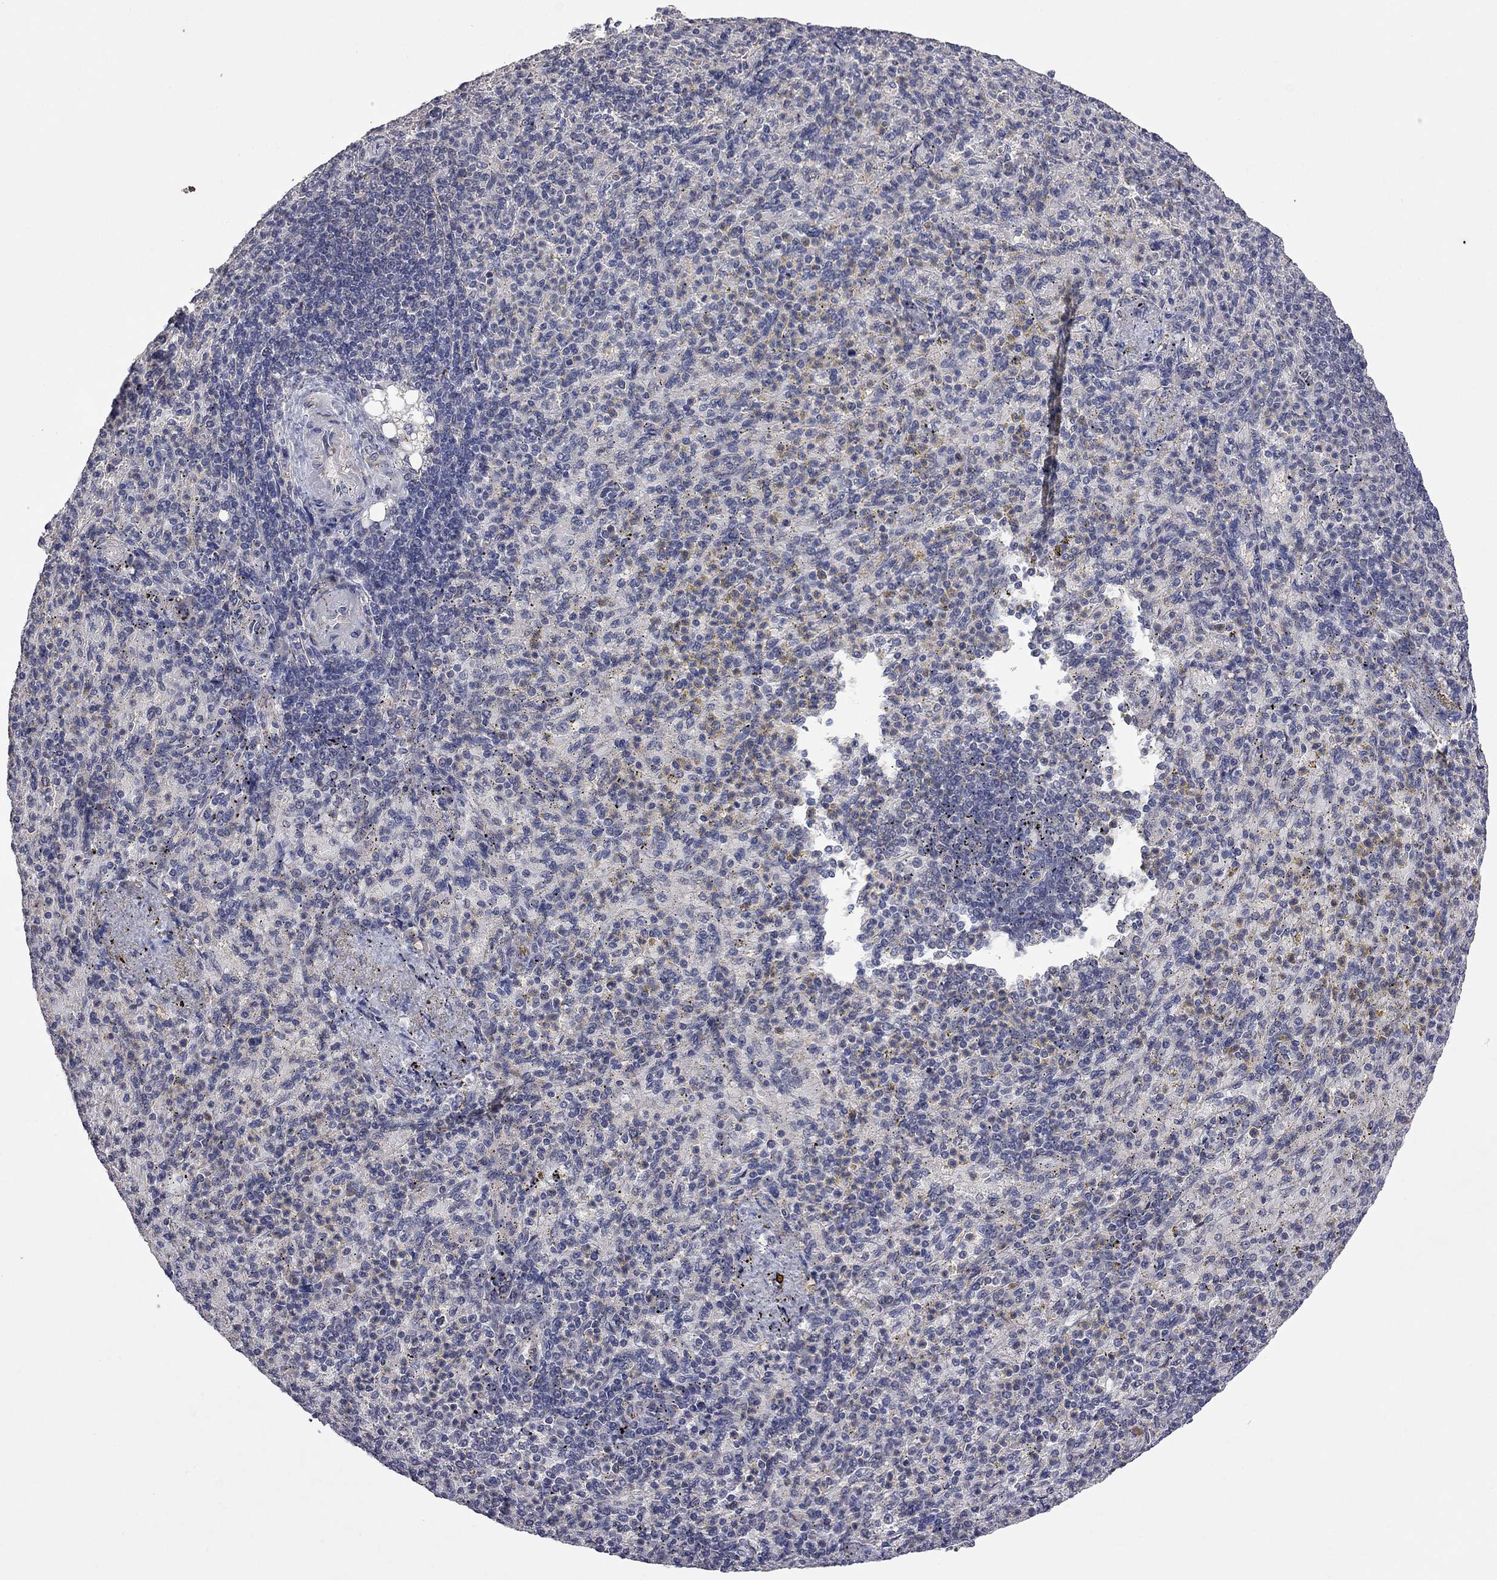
{"staining": {"intensity": "weak", "quantity": "<25%", "location": "cytoplasmic/membranous"}, "tissue": "spleen", "cell_type": "Cells in red pulp", "image_type": "normal", "snomed": [{"axis": "morphology", "description": "Normal tissue, NOS"}, {"axis": "topography", "description": "Spleen"}], "caption": "Micrograph shows no significant protein positivity in cells in red pulp of benign spleen.", "gene": "FABP12", "patient": {"sex": "female", "age": 74}}